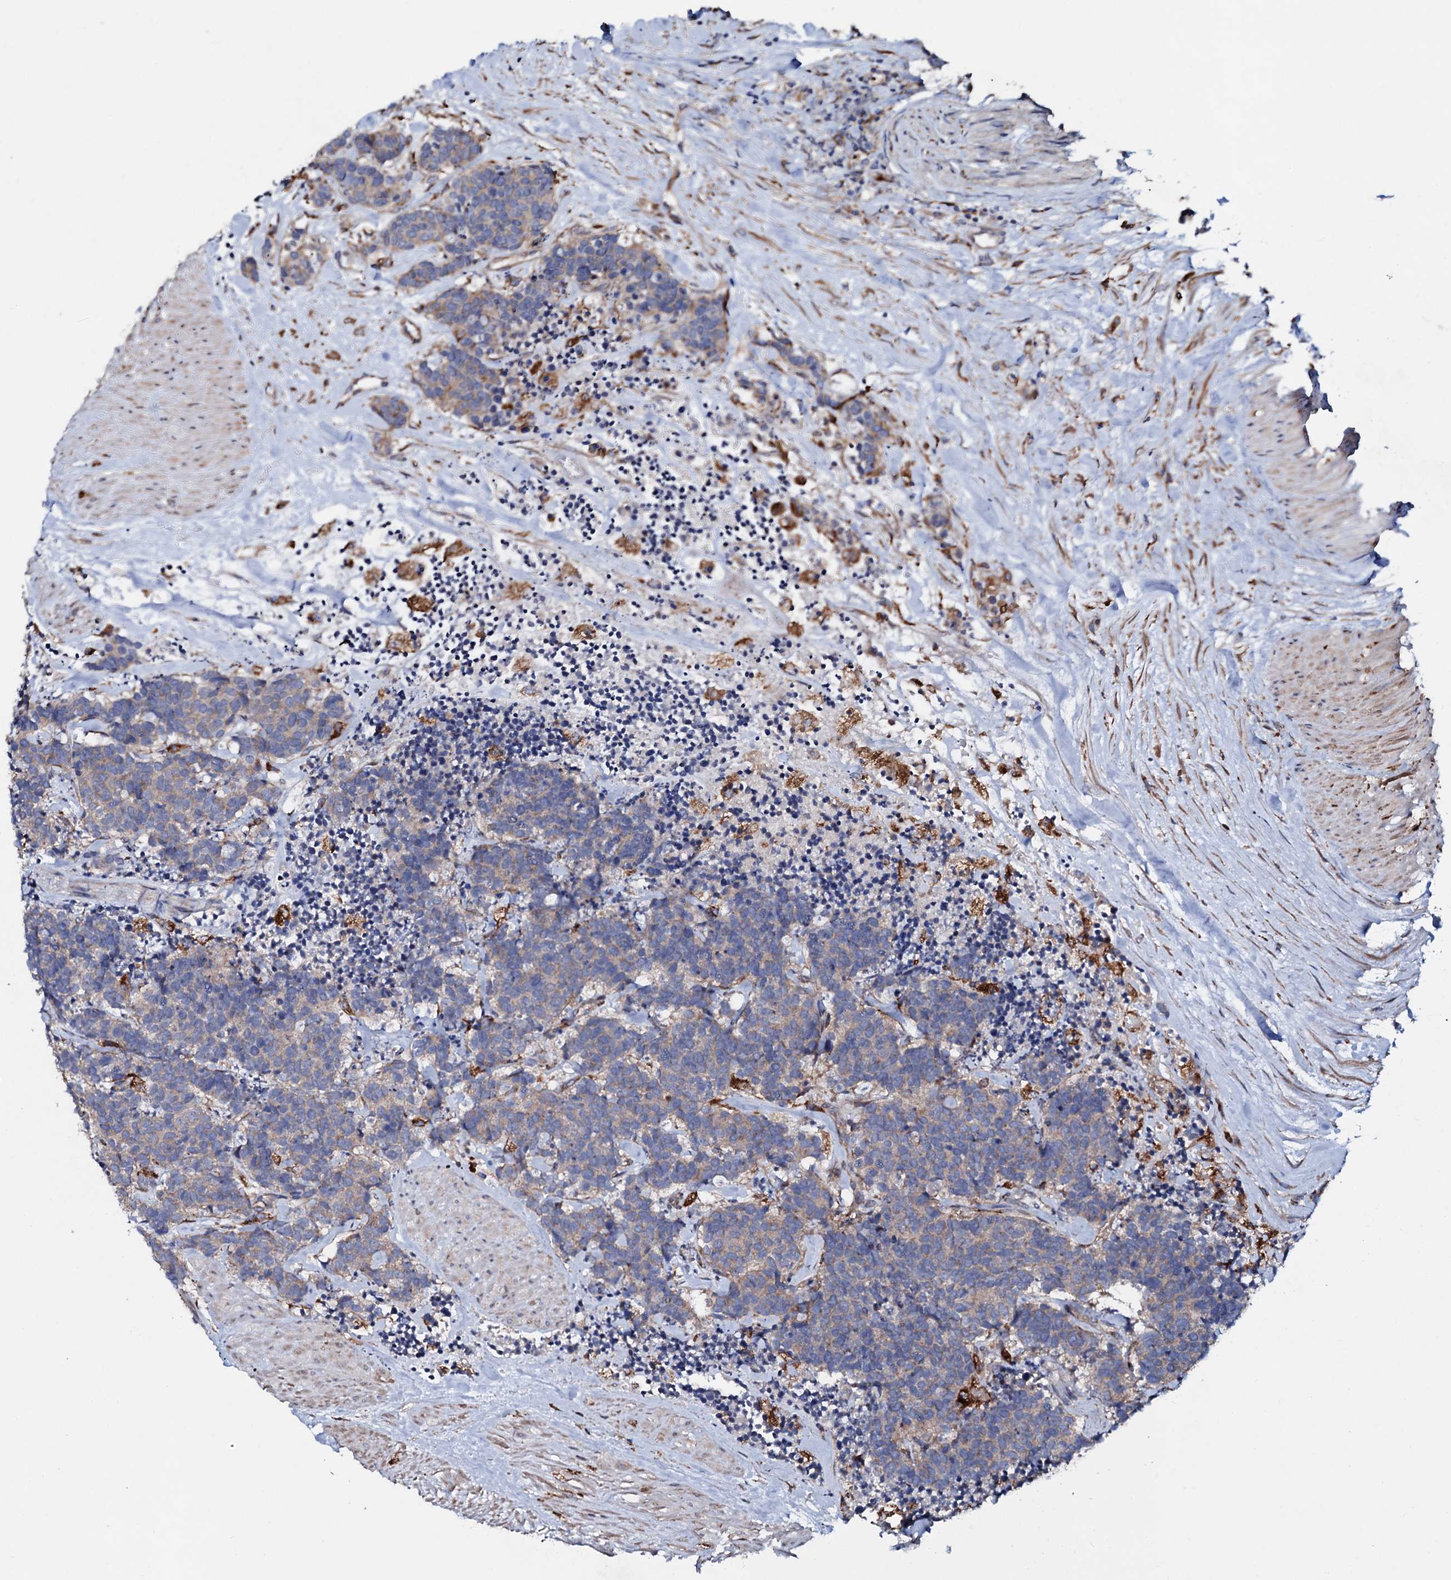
{"staining": {"intensity": "weak", "quantity": "<25%", "location": "cytoplasmic/membranous"}, "tissue": "carcinoid", "cell_type": "Tumor cells", "image_type": "cancer", "snomed": [{"axis": "morphology", "description": "Carcinoma, NOS"}, {"axis": "morphology", "description": "Carcinoid, malignant, NOS"}, {"axis": "topography", "description": "Urinary bladder"}], "caption": "High power microscopy micrograph of an immunohistochemistry (IHC) image of carcinoid, revealing no significant expression in tumor cells.", "gene": "P2RX4", "patient": {"sex": "male", "age": 57}}